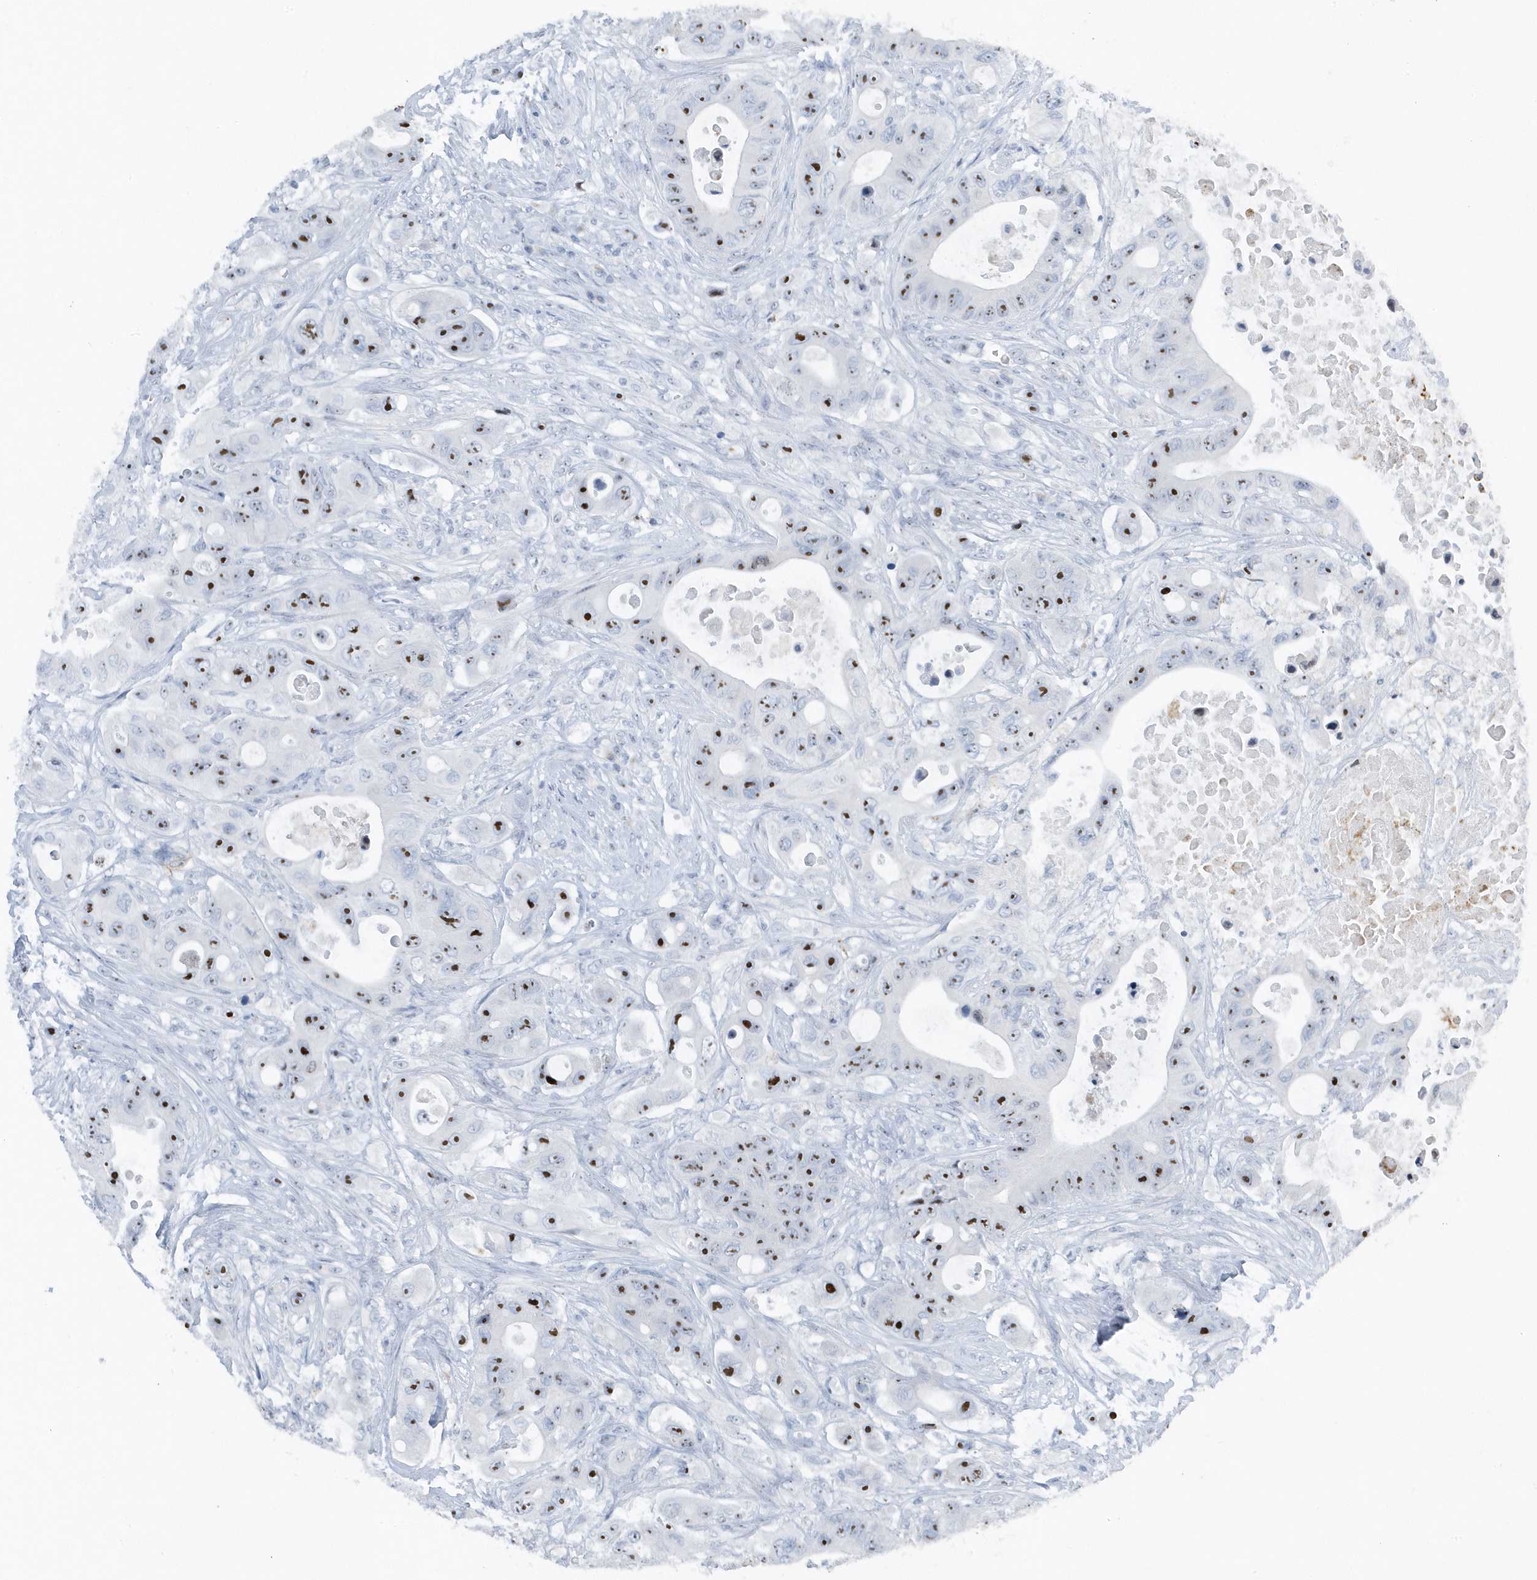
{"staining": {"intensity": "moderate", "quantity": ">75%", "location": "nuclear"}, "tissue": "colorectal cancer", "cell_type": "Tumor cells", "image_type": "cancer", "snomed": [{"axis": "morphology", "description": "Adenocarcinoma, NOS"}, {"axis": "topography", "description": "Colon"}], "caption": "IHC micrograph of neoplastic tissue: colorectal cancer (adenocarcinoma) stained using IHC demonstrates medium levels of moderate protein expression localized specifically in the nuclear of tumor cells, appearing as a nuclear brown color.", "gene": "RPF2", "patient": {"sex": "female", "age": 46}}